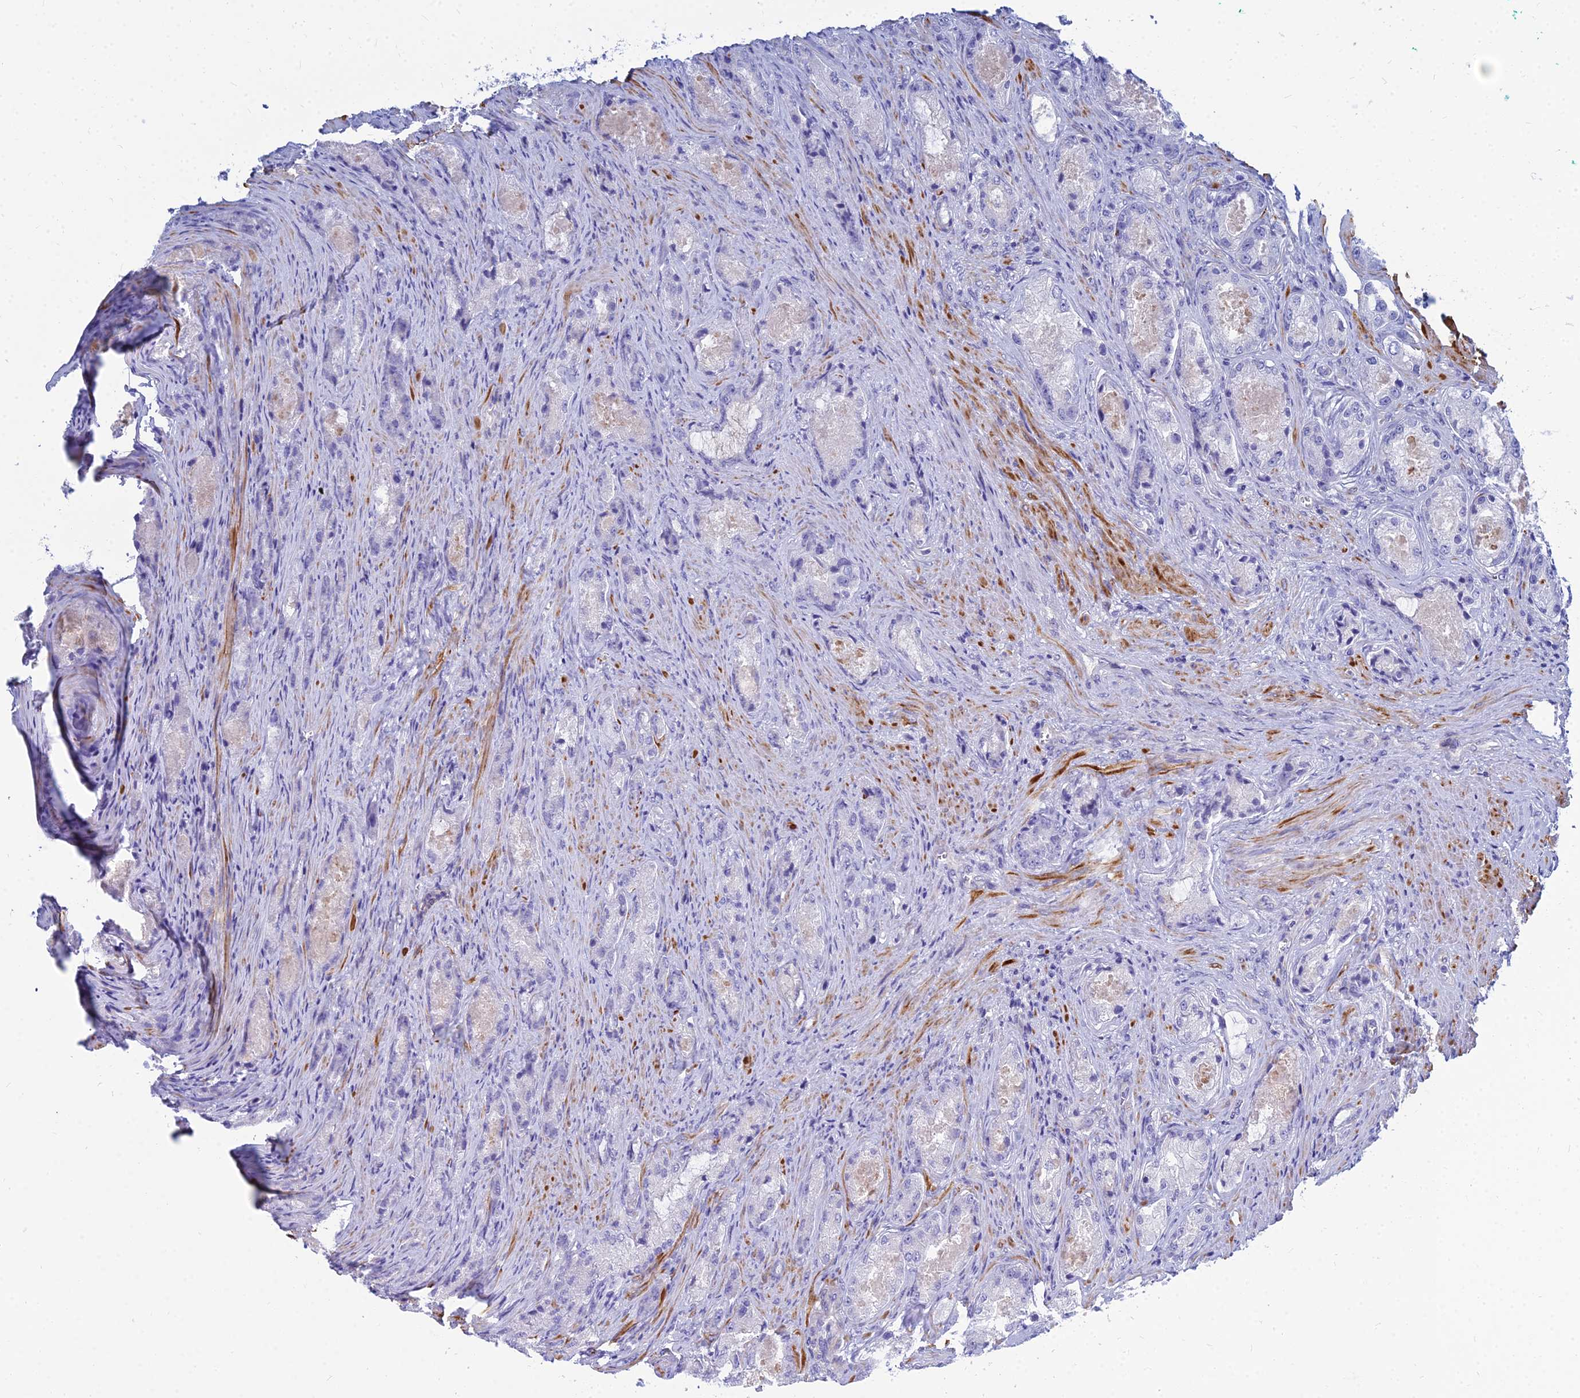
{"staining": {"intensity": "negative", "quantity": "none", "location": "none"}, "tissue": "prostate cancer", "cell_type": "Tumor cells", "image_type": "cancer", "snomed": [{"axis": "morphology", "description": "Adenocarcinoma, Low grade"}, {"axis": "topography", "description": "Prostate"}], "caption": "Adenocarcinoma (low-grade) (prostate) was stained to show a protein in brown. There is no significant positivity in tumor cells.", "gene": "ZNF552", "patient": {"sex": "male", "age": 68}}